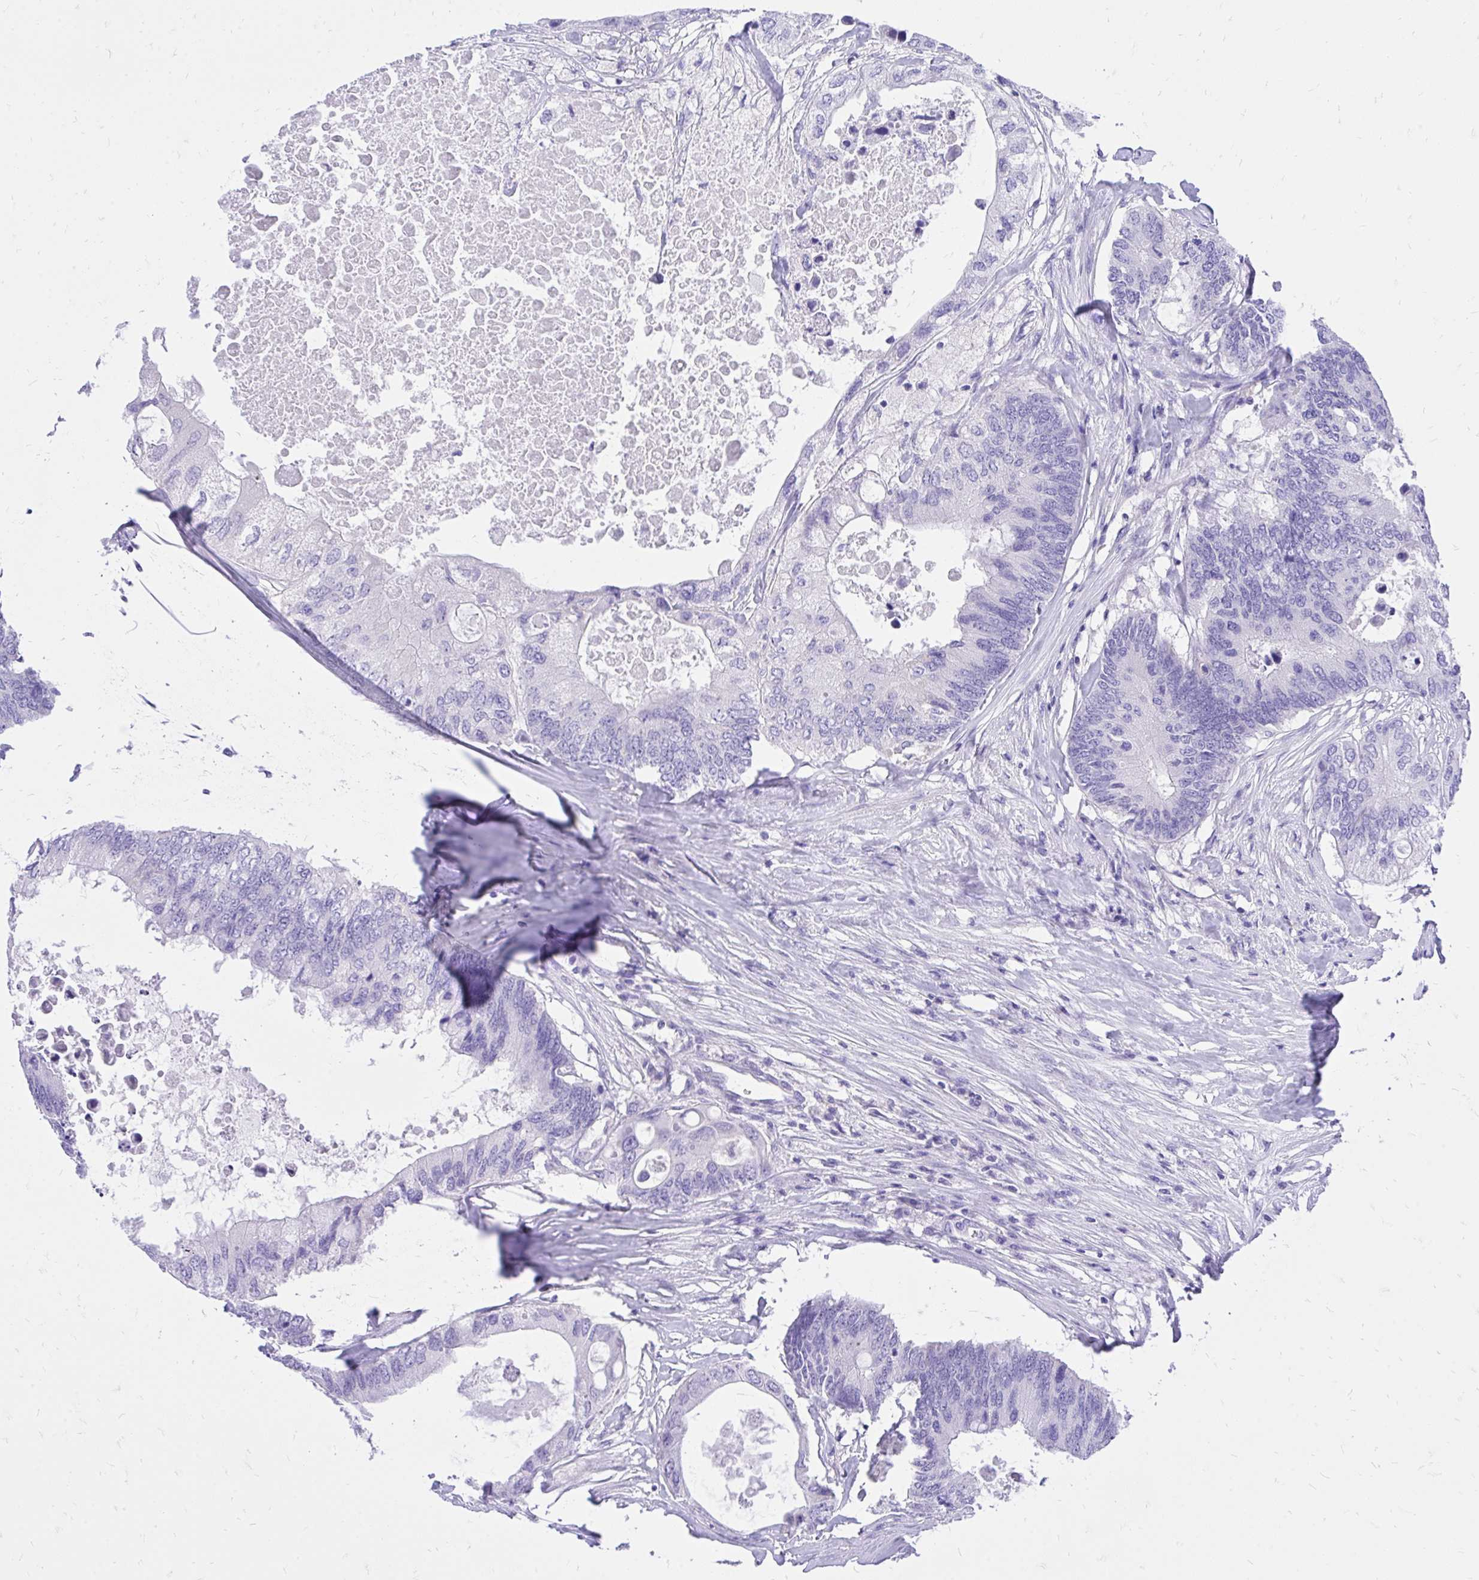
{"staining": {"intensity": "negative", "quantity": "none", "location": "none"}, "tissue": "colorectal cancer", "cell_type": "Tumor cells", "image_type": "cancer", "snomed": [{"axis": "morphology", "description": "Adenocarcinoma, NOS"}, {"axis": "topography", "description": "Colon"}], "caption": "This is an immunohistochemistry (IHC) image of human colorectal cancer. There is no positivity in tumor cells.", "gene": "MON1A", "patient": {"sex": "male", "age": 71}}